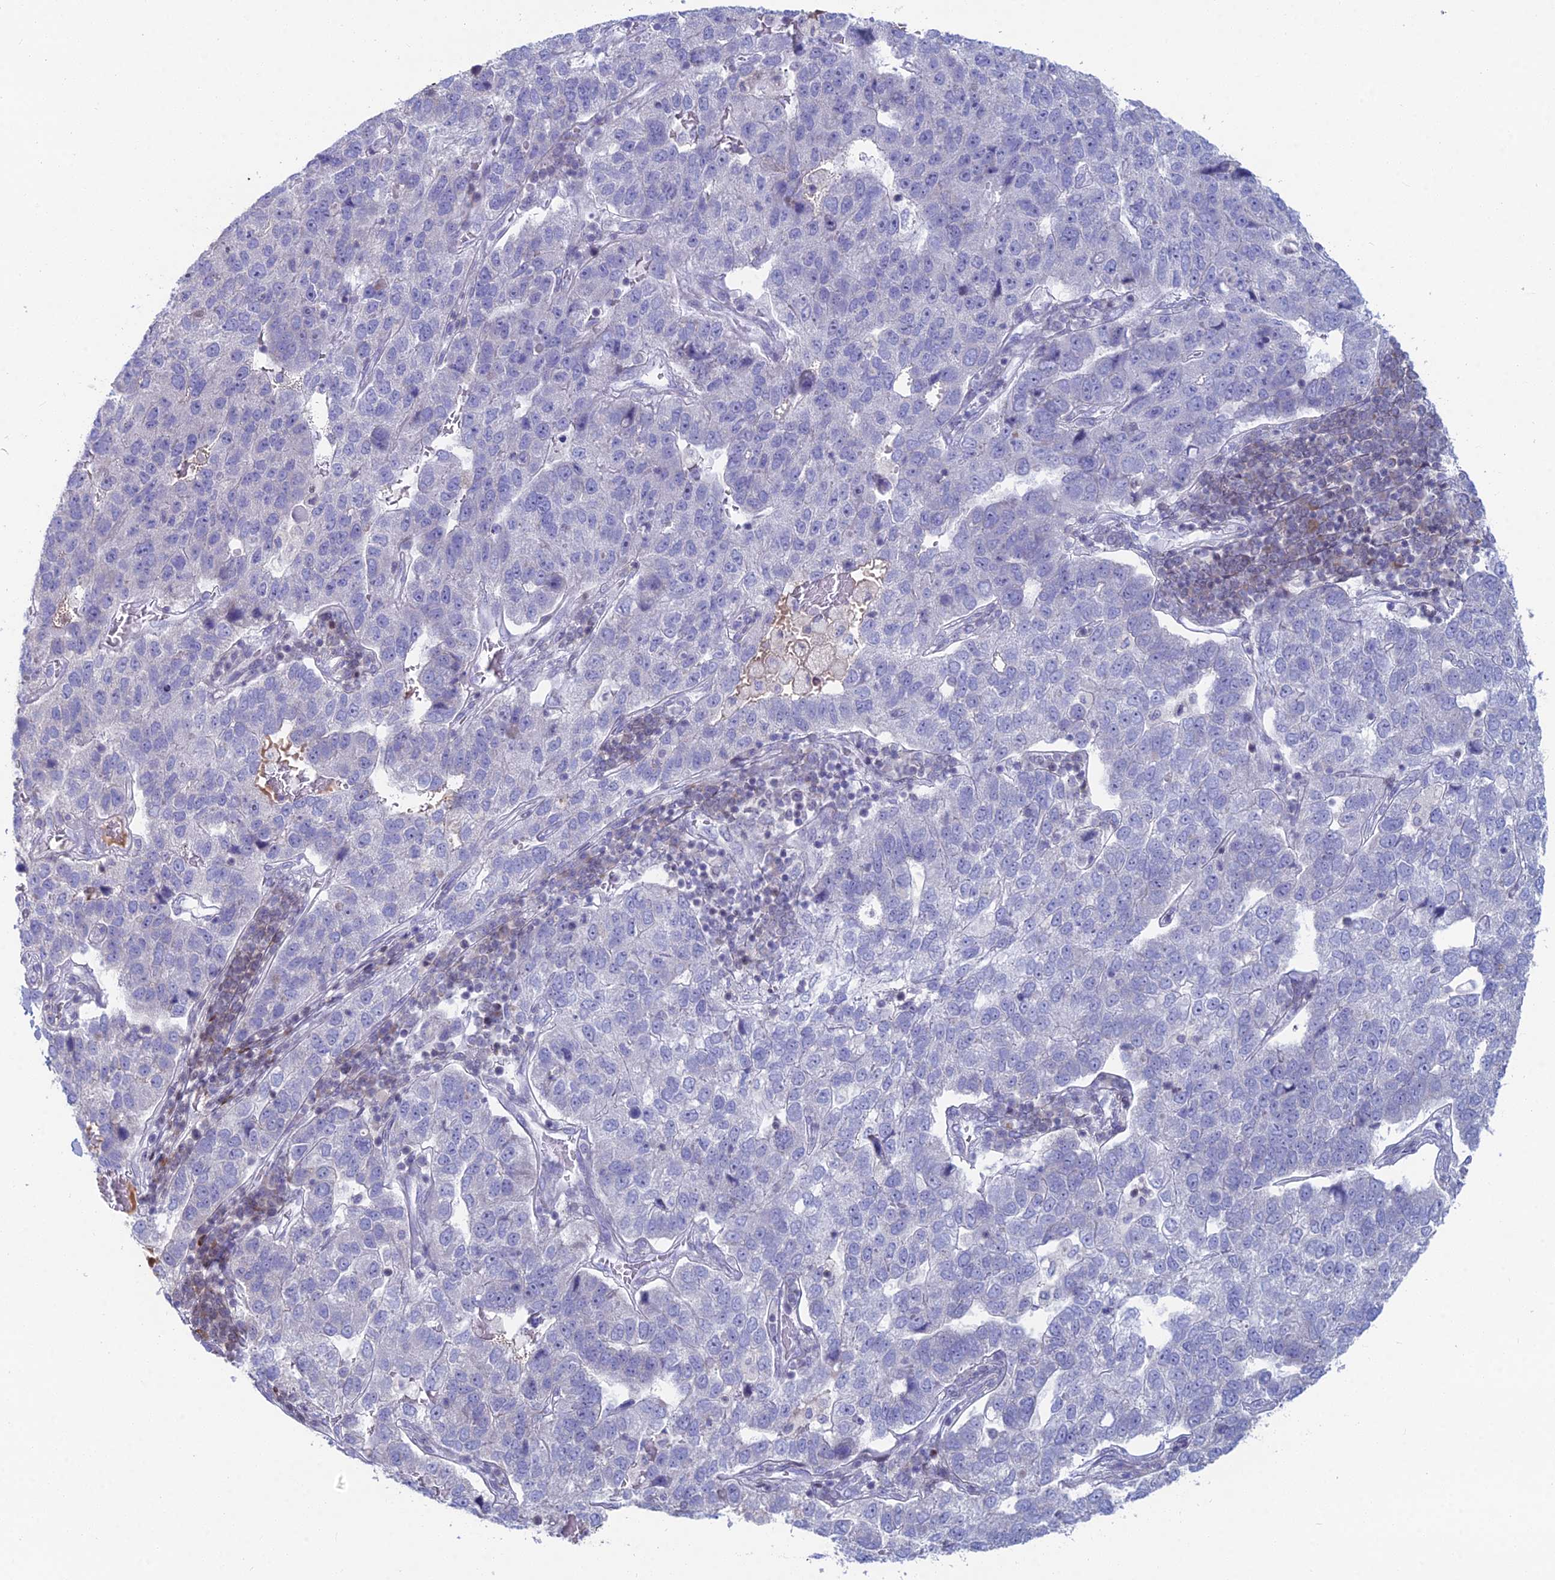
{"staining": {"intensity": "negative", "quantity": "none", "location": "none"}, "tissue": "pancreatic cancer", "cell_type": "Tumor cells", "image_type": "cancer", "snomed": [{"axis": "morphology", "description": "Adenocarcinoma, NOS"}, {"axis": "topography", "description": "Pancreas"}], "caption": "Tumor cells show no significant protein staining in pancreatic cancer. Brightfield microscopy of immunohistochemistry (IHC) stained with DAB (3,3'-diaminobenzidine) (brown) and hematoxylin (blue), captured at high magnification.", "gene": "CERS6", "patient": {"sex": "female", "age": 61}}